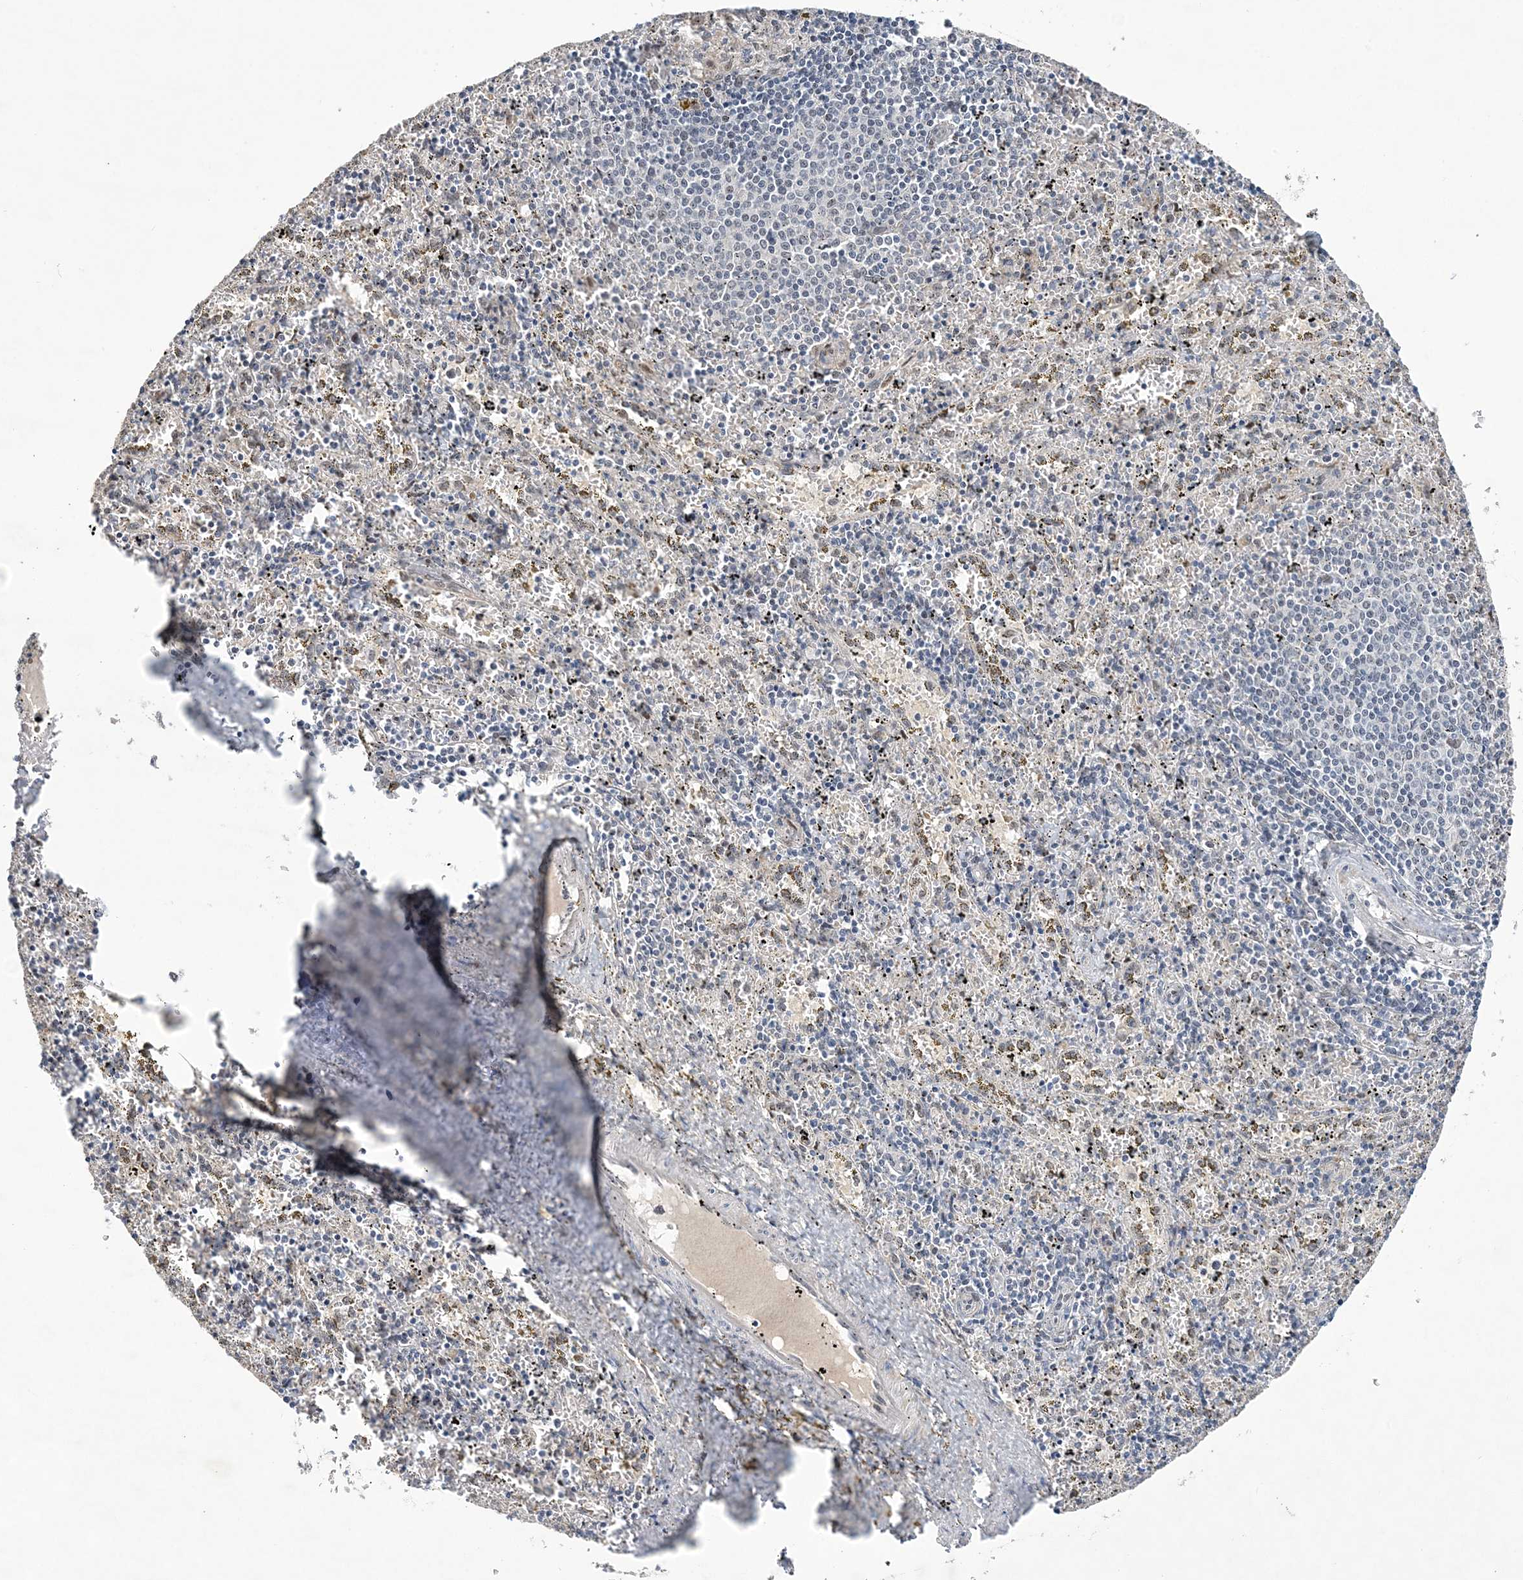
{"staining": {"intensity": "negative", "quantity": "none", "location": "none"}, "tissue": "spleen", "cell_type": "Cells in red pulp", "image_type": "normal", "snomed": [{"axis": "morphology", "description": "Normal tissue, NOS"}, {"axis": "topography", "description": "Spleen"}], "caption": "This is a image of immunohistochemistry (IHC) staining of benign spleen, which shows no staining in cells in red pulp.", "gene": "FAM217A", "patient": {"sex": "male", "age": 11}}